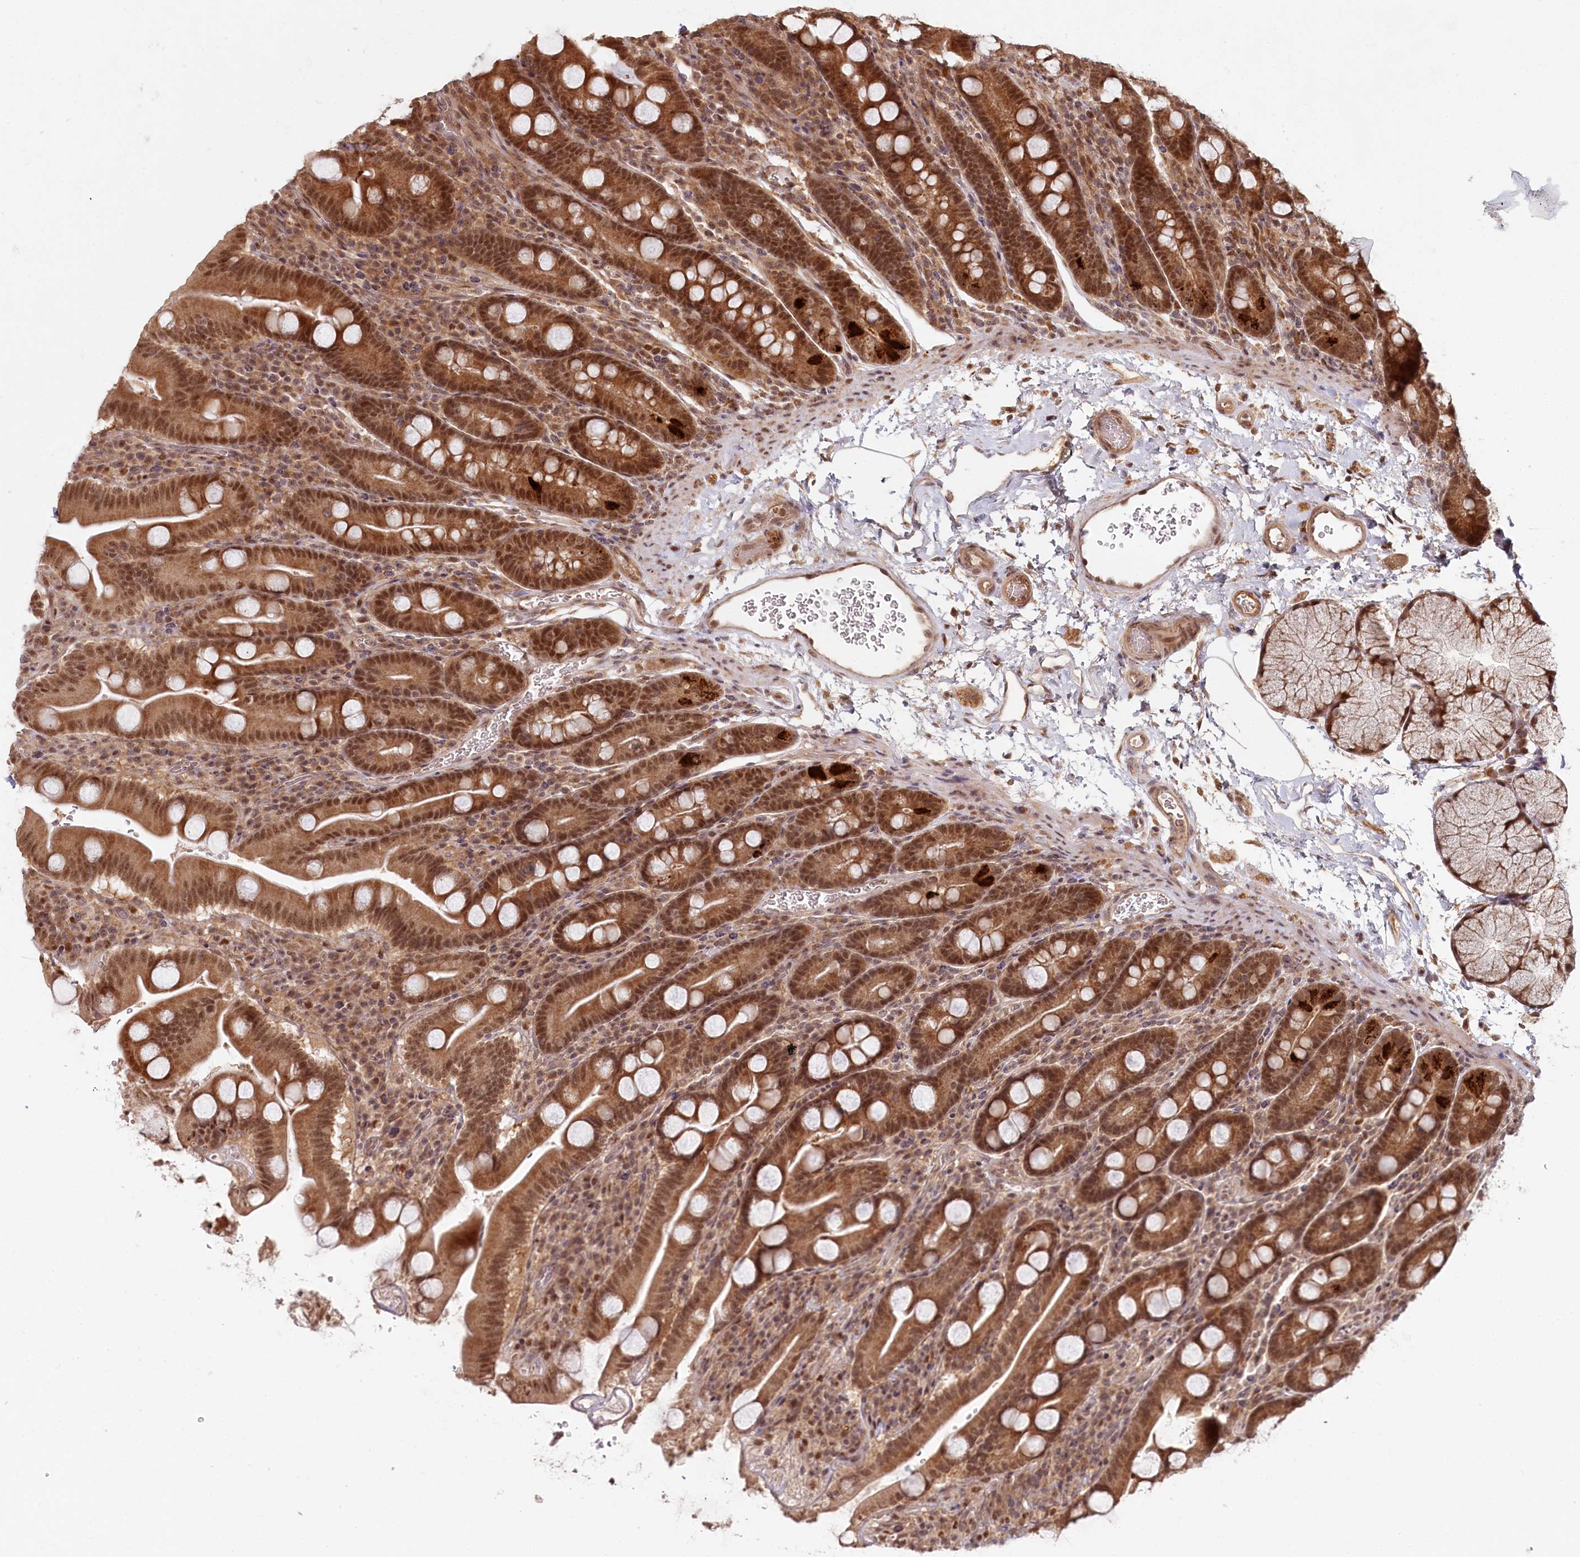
{"staining": {"intensity": "moderate", "quantity": ">75%", "location": "cytoplasmic/membranous,nuclear"}, "tissue": "duodenum", "cell_type": "Glandular cells", "image_type": "normal", "snomed": [{"axis": "morphology", "description": "Normal tissue, NOS"}, {"axis": "topography", "description": "Duodenum"}], "caption": "Protein analysis of benign duodenum reveals moderate cytoplasmic/membranous,nuclear positivity in approximately >75% of glandular cells.", "gene": "WAPL", "patient": {"sex": "male", "age": 35}}